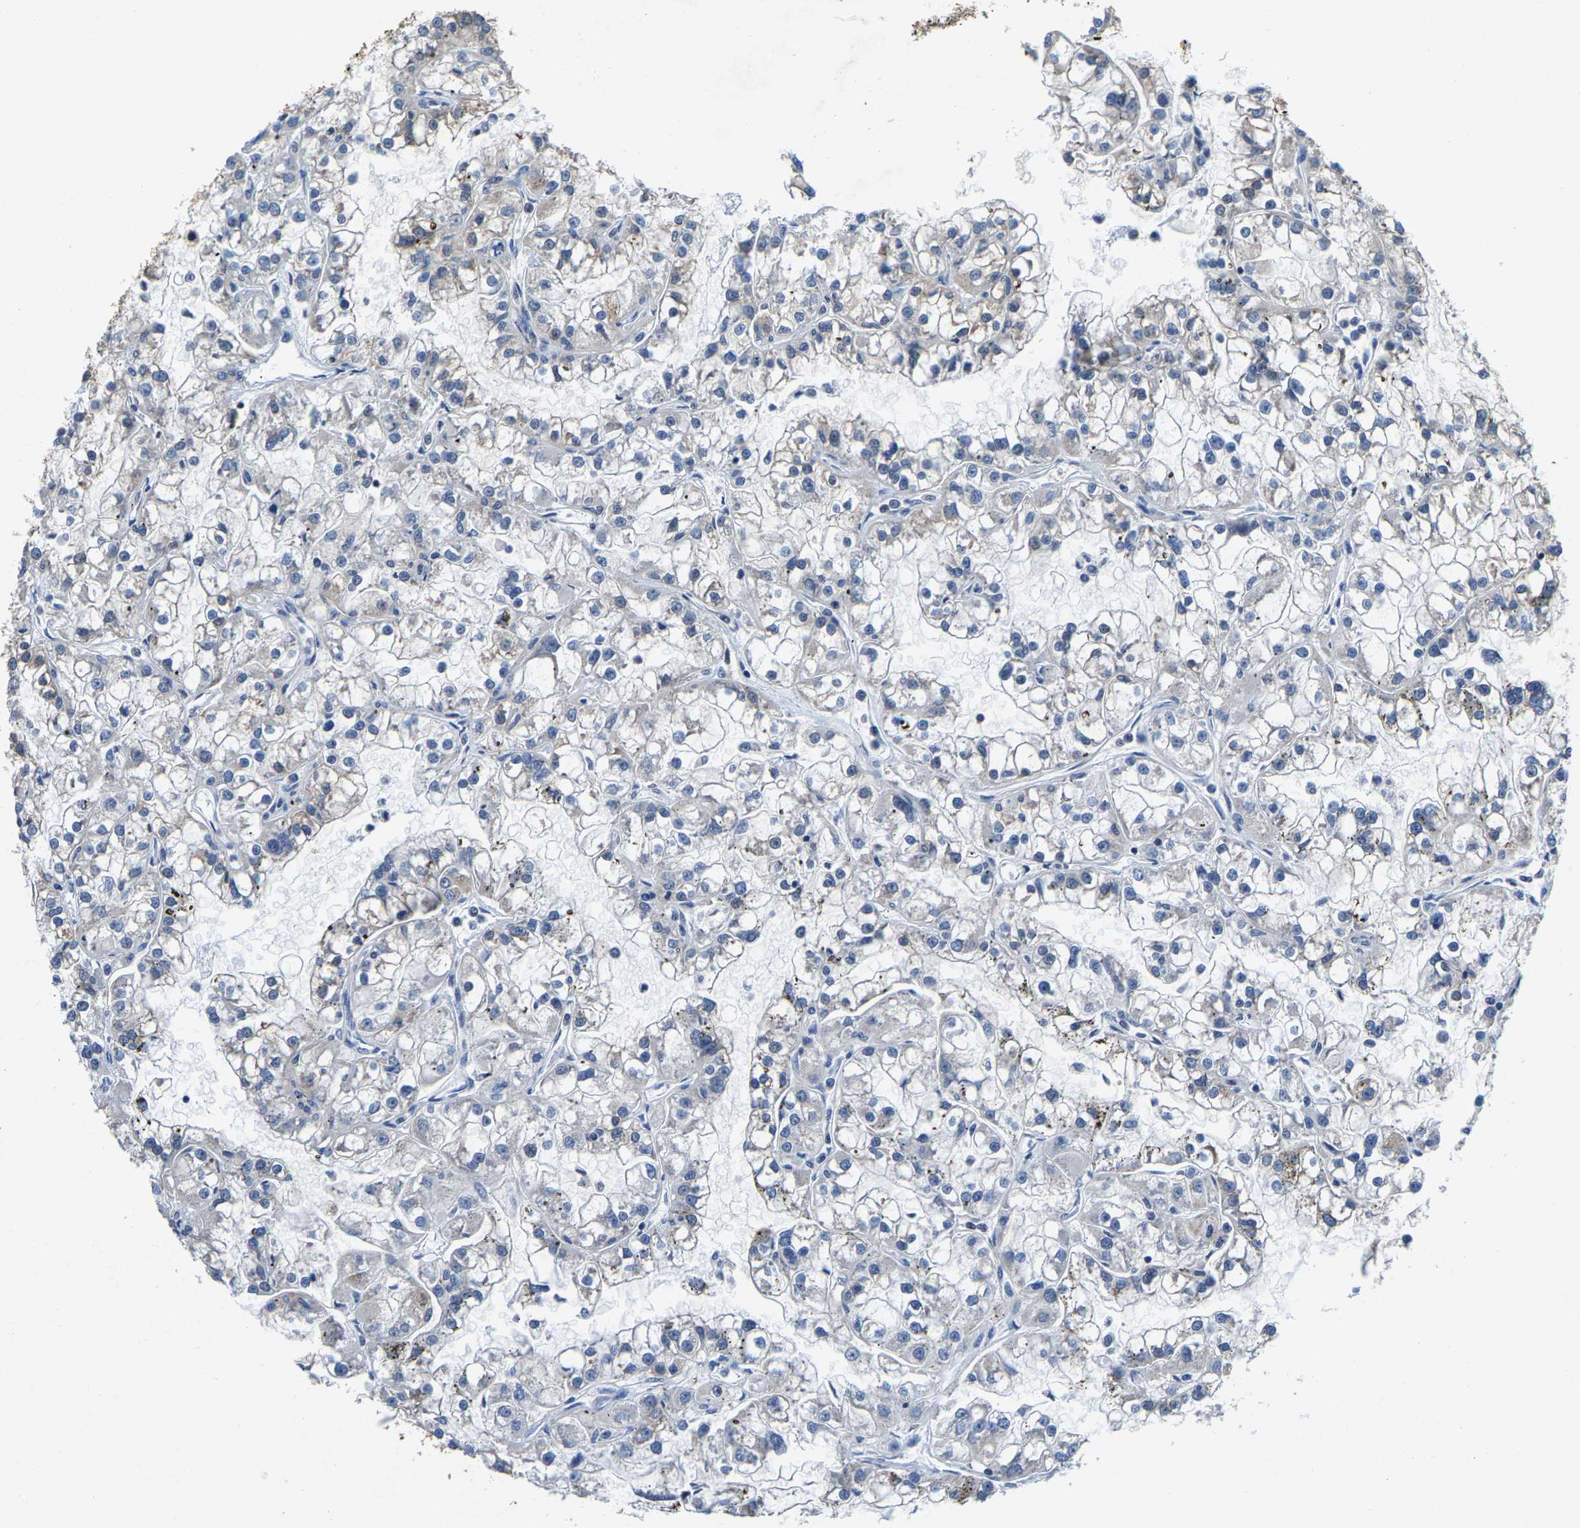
{"staining": {"intensity": "negative", "quantity": "none", "location": "none"}, "tissue": "renal cancer", "cell_type": "Tumor cells", "image_type": "cancer", "snomed": [{"axis": "morphology", "description": "Adenocarcinoma, NOS"}, {"axis": "topography", "description": "Kidney"}], "caption": "High power microscopy micrograph of an immunohistochemistry (IHC) histopathology image of adenocarcinoma (renal), revealing no significant positivity in tumor cells.", "gene": "SHMT2", "patient": {"sex": "female", "age": 52}}